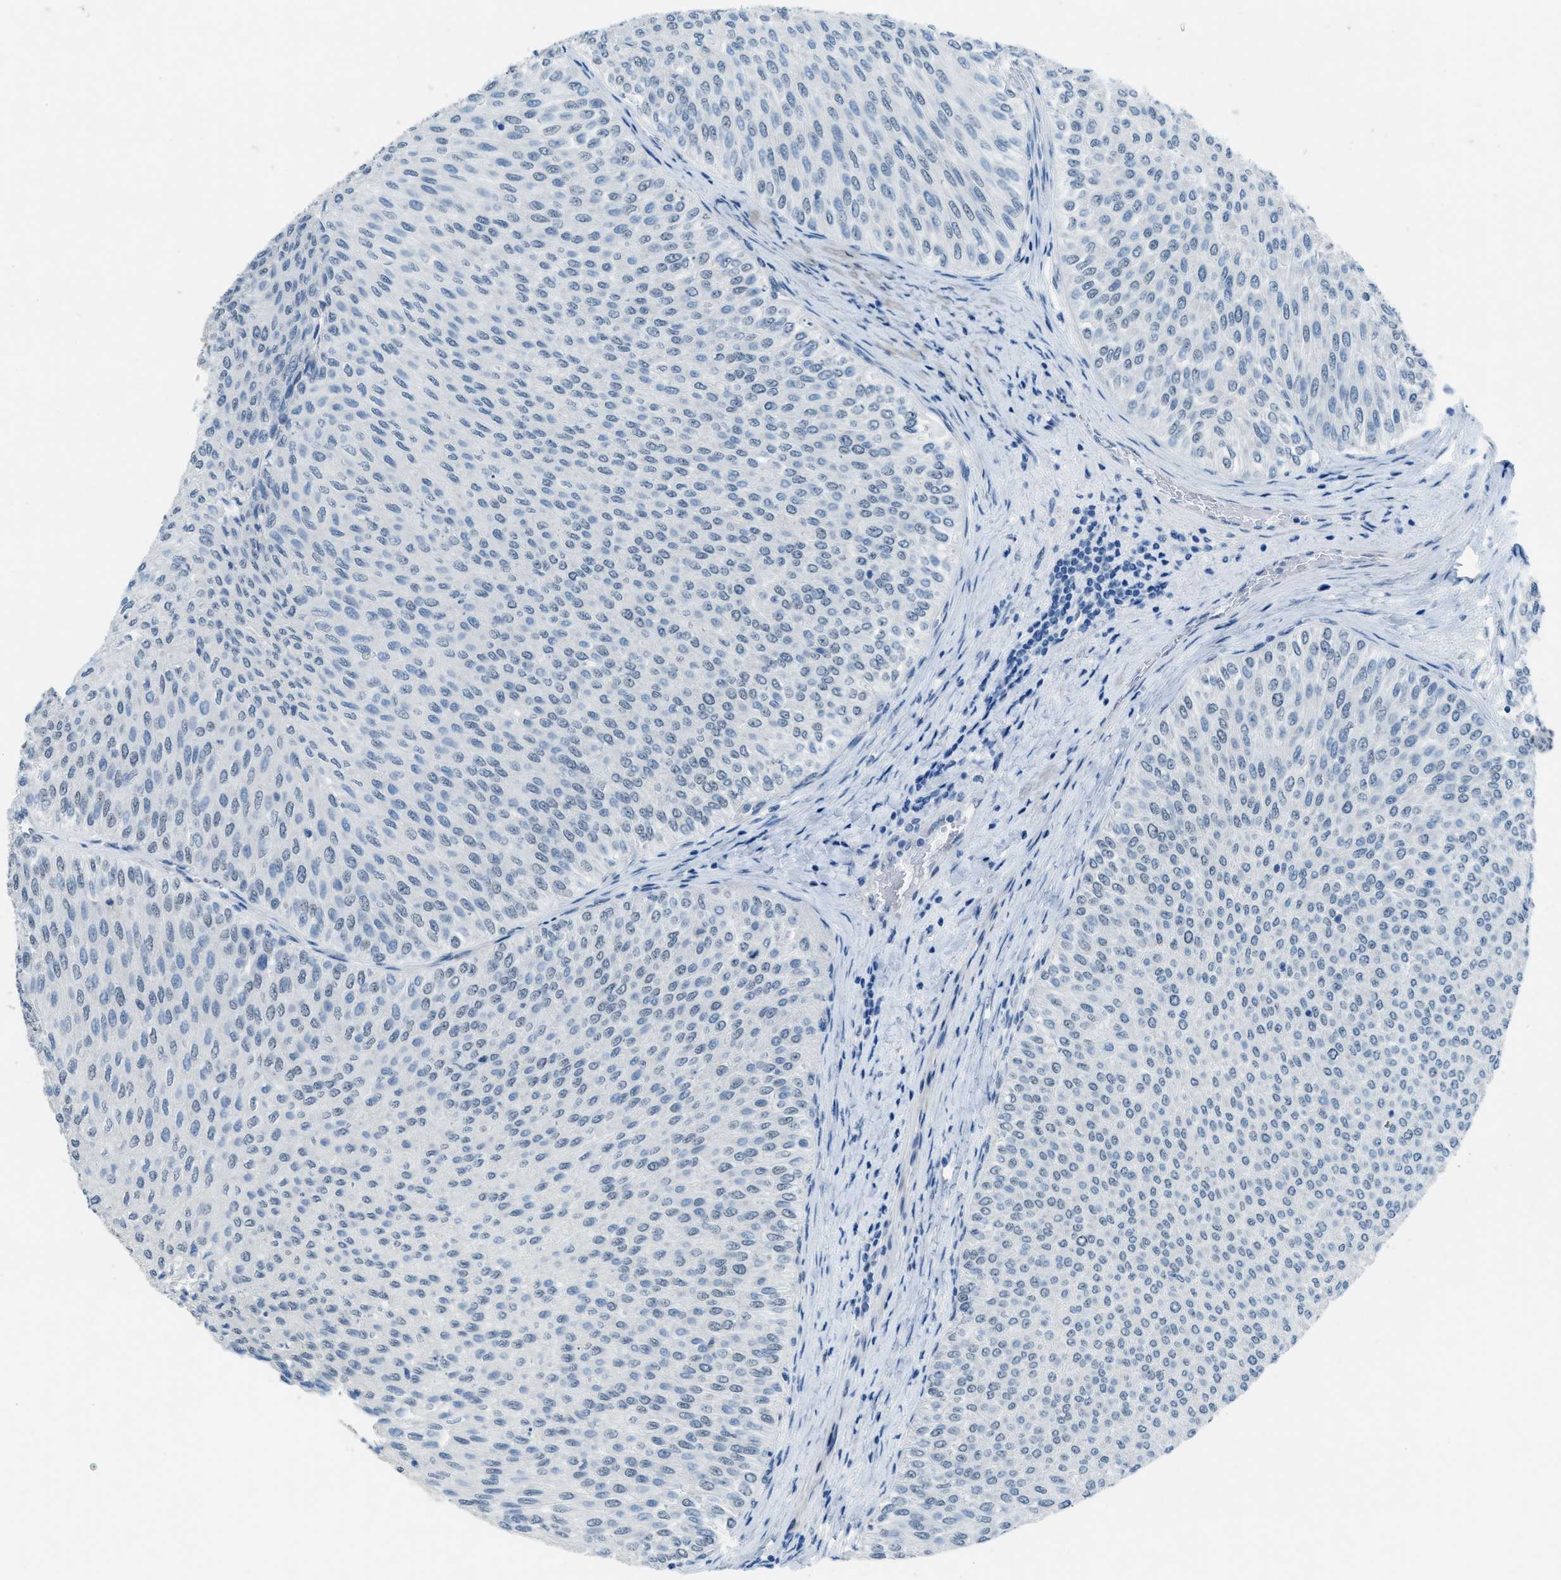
{"staining": {"intensity": "weak", "quantity": "<25%", "location": "nuclear"}, "tissue": "urothelial cancer", "cell_type": "Tumor cells", "image_type": "cancer", "snomed": [{"axis": "morphology", "description": "Urothelial carcinoma, Low grade"}, {"axis": "topography", "description": "Urinary bladder"}], "caption": "An image of urothelial cancer stained for a protein displays no brown staining in tumor cells. (DAB immunohistochemistry (IHC) with hematoxylin counter stain).", "gene": "TTC13", "patient": {"sex": "male", "age": 78}}